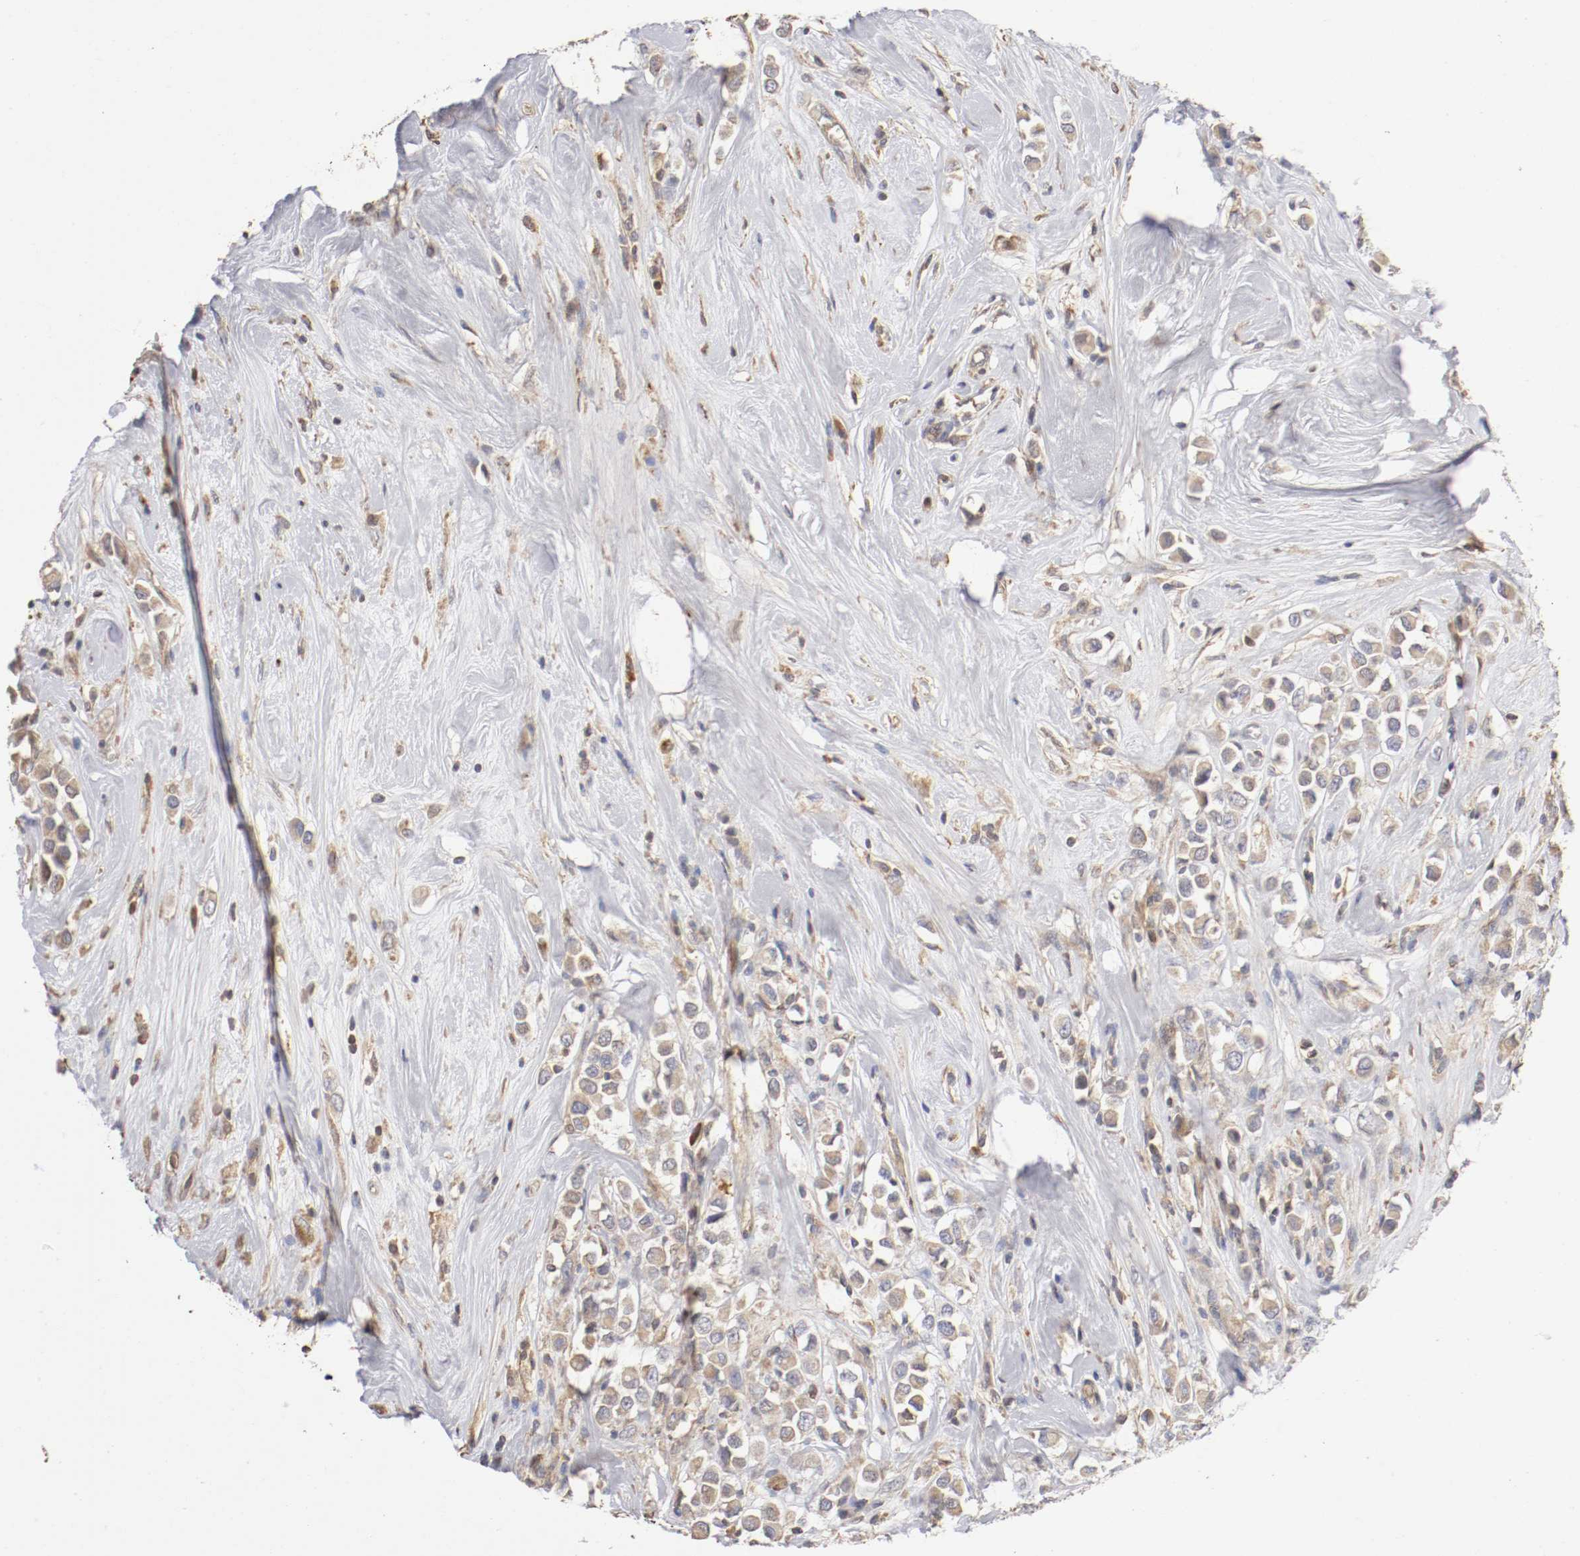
{"staining": {"intensity": "weak", "quantity": "25%-75%", "location": "cytoplasmic/membranous"}, "tissue": "breast cancer", "cell_type": "Tumor cells", "image_type": "cancer", "snomed": [{"axis": "morphology", "description": "Duct carcinoma"}, {"axis": "topography", "description": "Breast"}], "caption": "Breast cancer (intraductal carcinoma) tissue demonstrates weak cytoplasmic/membranous staining in approximately 25%-75% of tumor cells, visualized by immunohistochemistry.", "gene": "CDK6", "patient": {"sex": "female", "age": 61}}